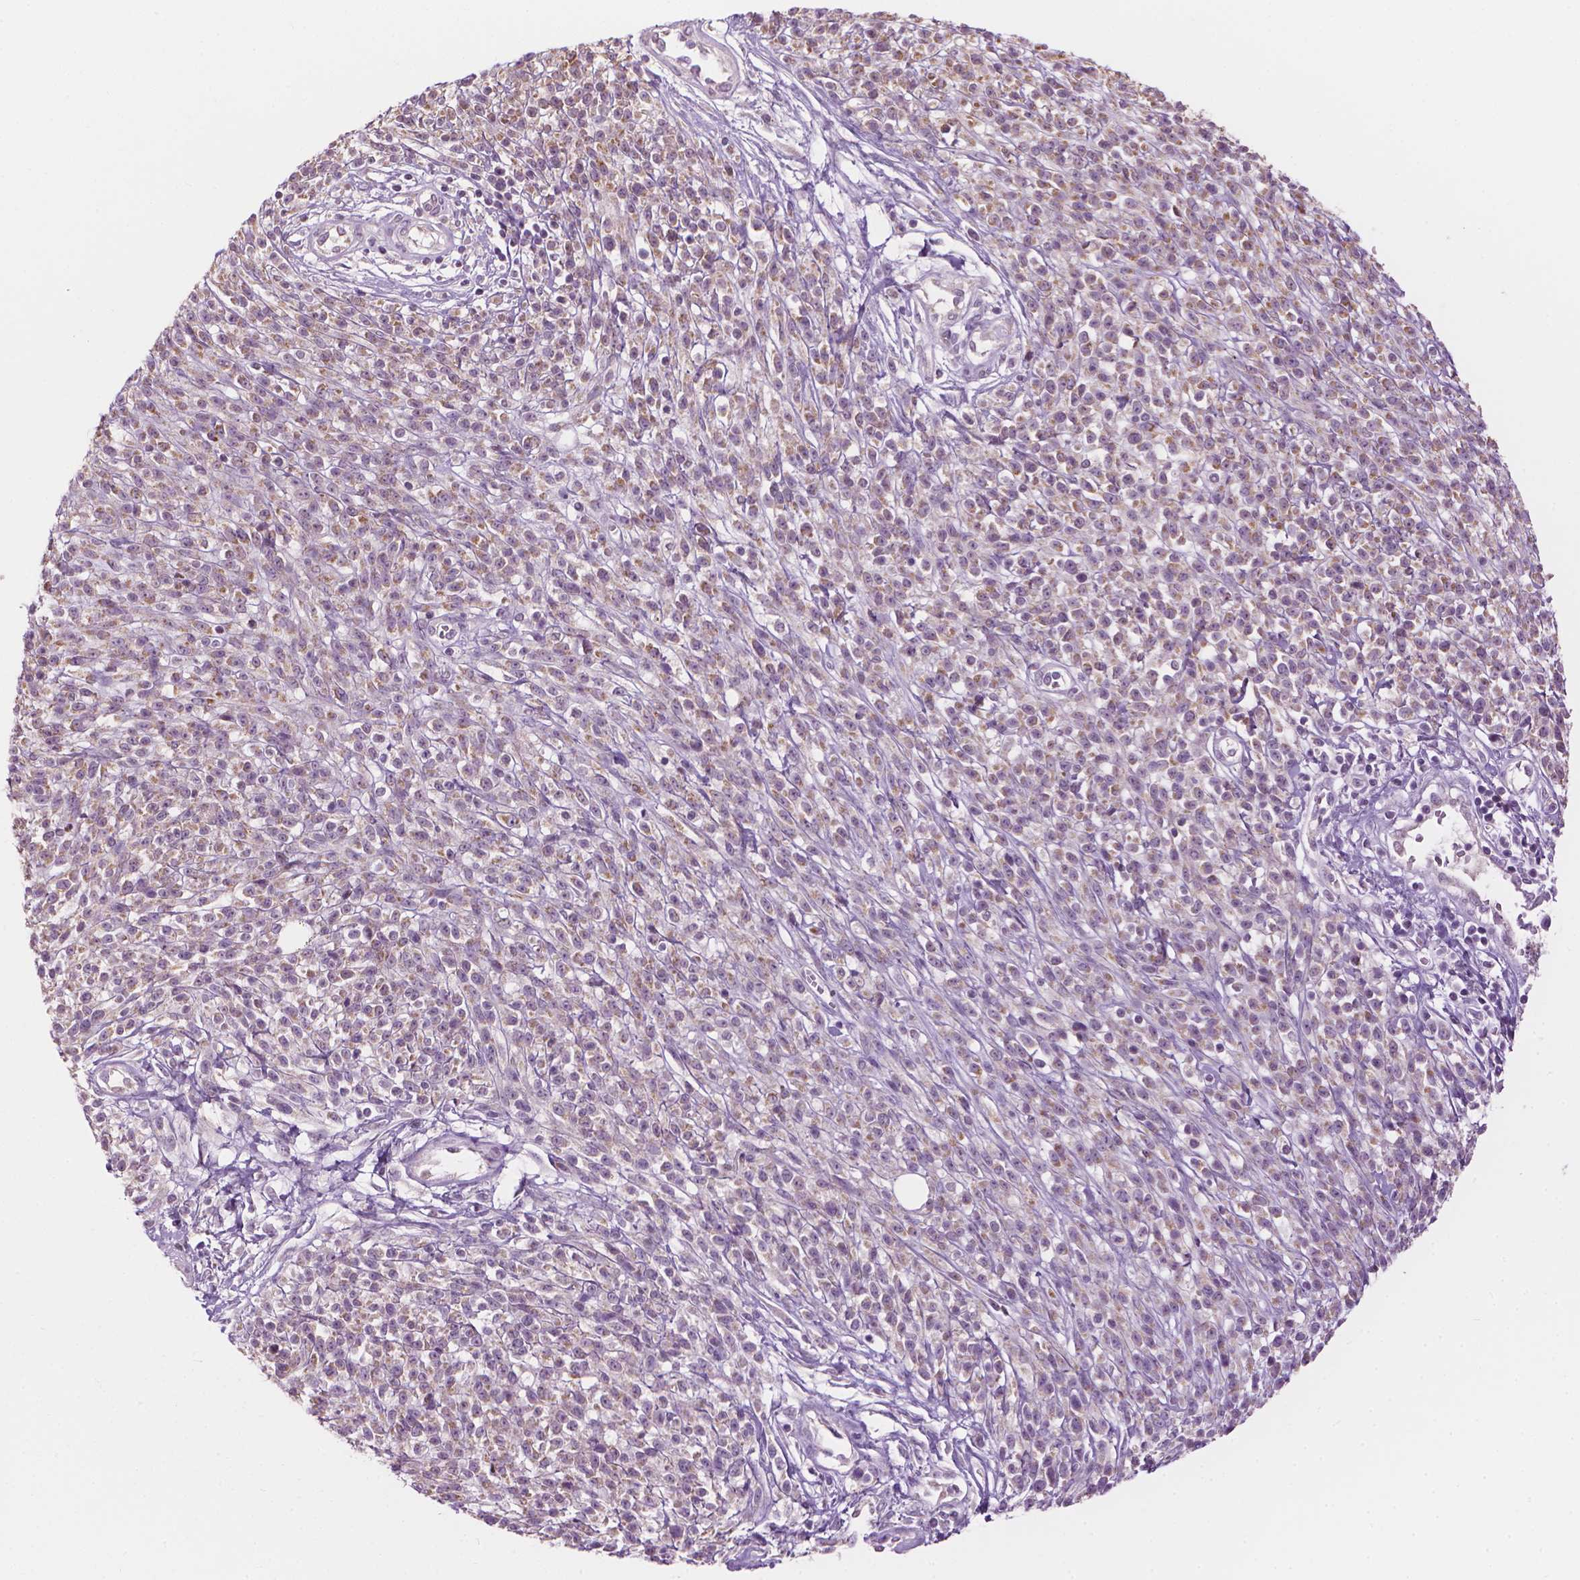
{"staining": {"intensity": "weak", "quantity": "25%-75%", "location": "cytoplasmic/membranous"}, "tissue": "melanoma", "cell_type": "Tumor cells", "image_type": "cancer", "snomed": [{"axis": "morphology", "description": "Malignant melanoma, NOS"}, {"axis": "topography", "description": "Skin"}, {"axis": "topography", "description": "Skin of trunk"}], "caption": "Melanoma was stained to show a protein in brown. There is low levels of weak cytoplasmic/membranous expression in about 25%-75% of tumor cells.", "gene": "CFAP126", "patient": {"sex": "male", "age": 74}}